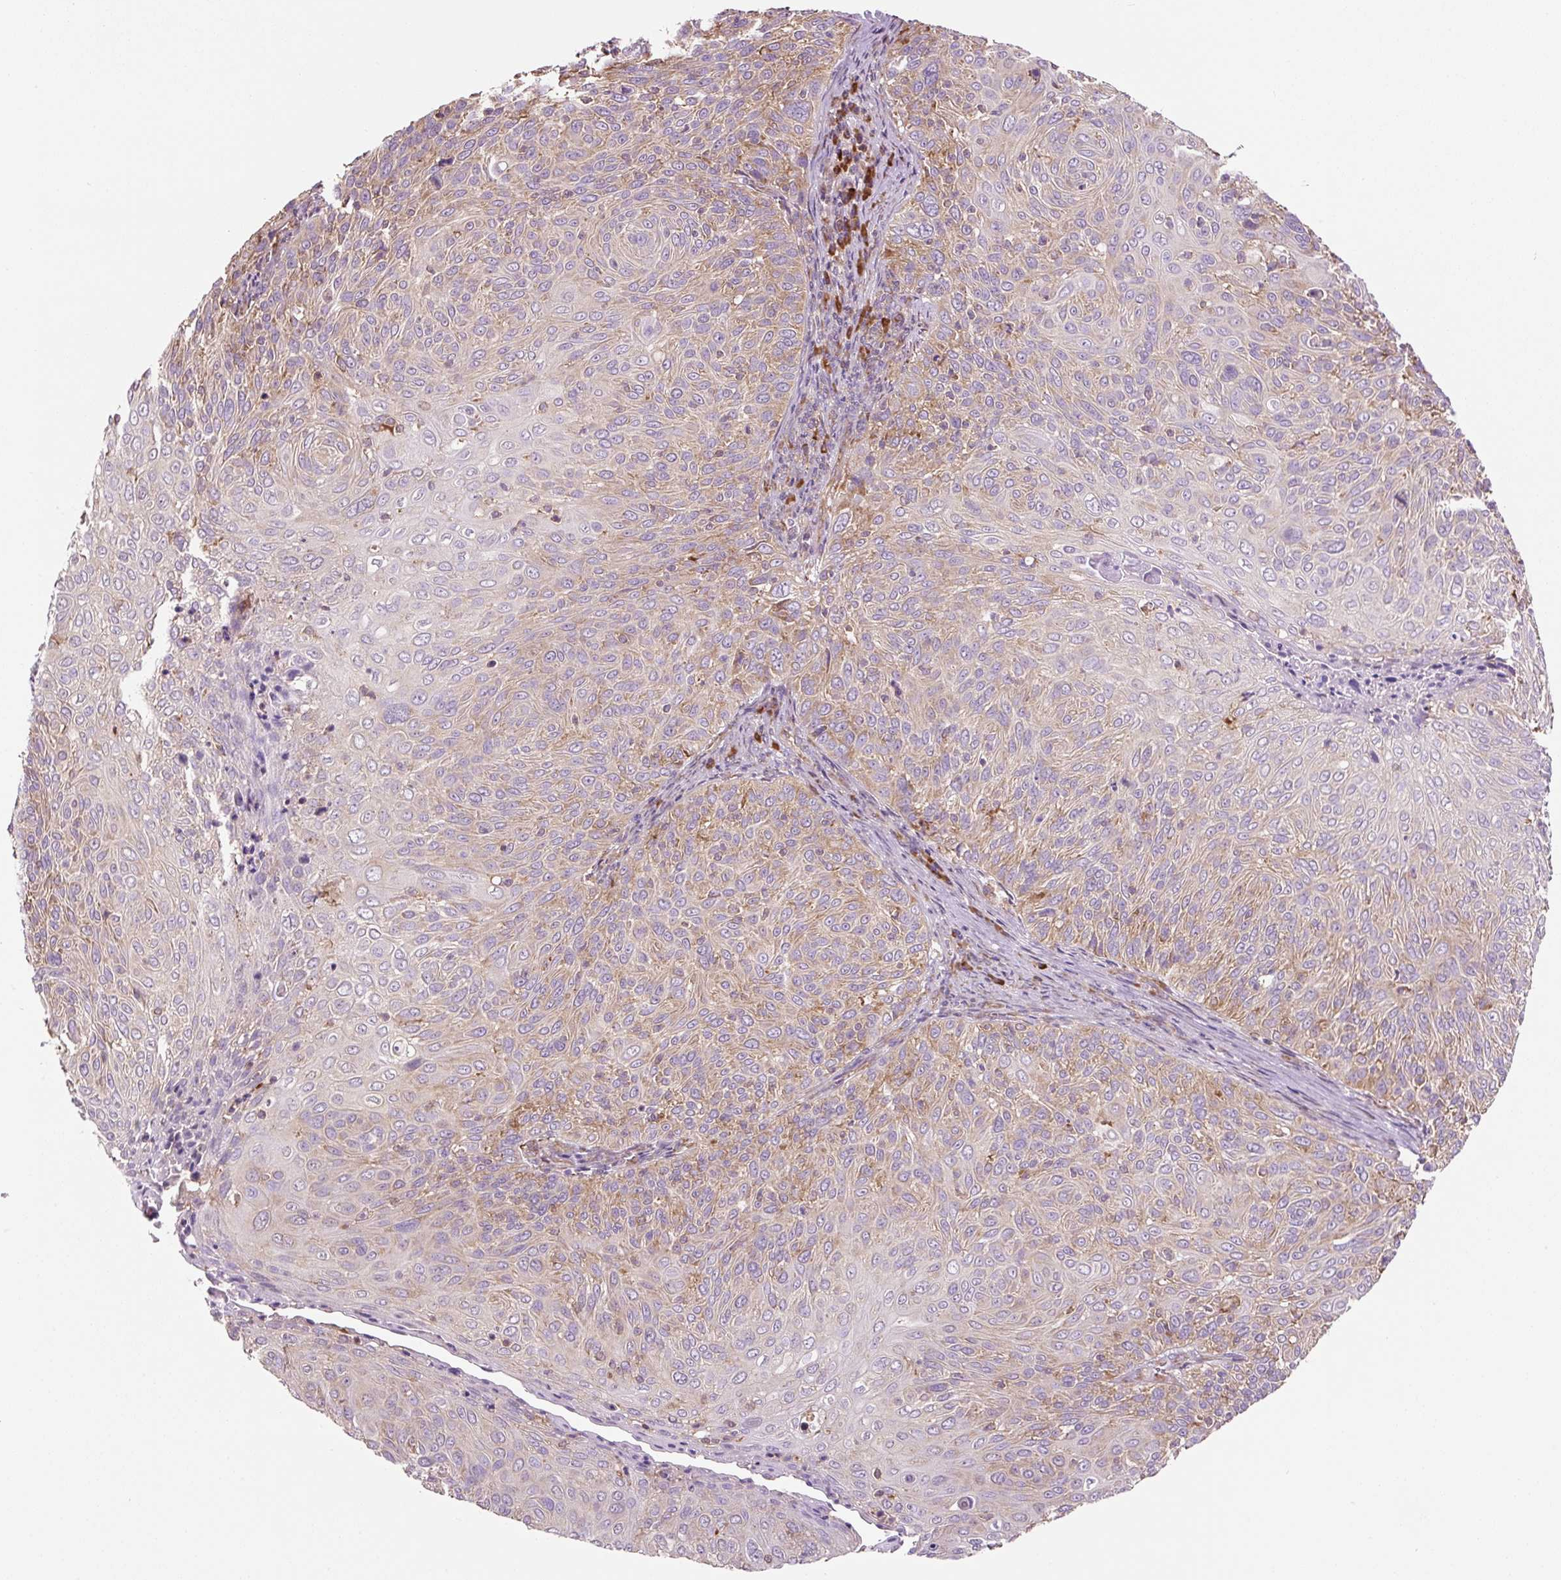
{"staining": {"intensity": "weak", "quantity": "25%-75%", "location": "cytoplasmic/membranous"}, "tissue": "cervical cancer", "cell_type": "Tumor cells", "image_type": "cancer", "snomed": [{"axis": "morphology", "description": "Squamous cell carcinoma, NOS"}, {"axis": "topography", "description": "Cervix"}], "caption": "Cervical cancer (squamous cell carcinoma) stained for a protein demonstrates weak cytoplasmic/membranous positivity in tumor cells.", "gene": "RPS23", "patient": {"sex": "female", "age": 31}}